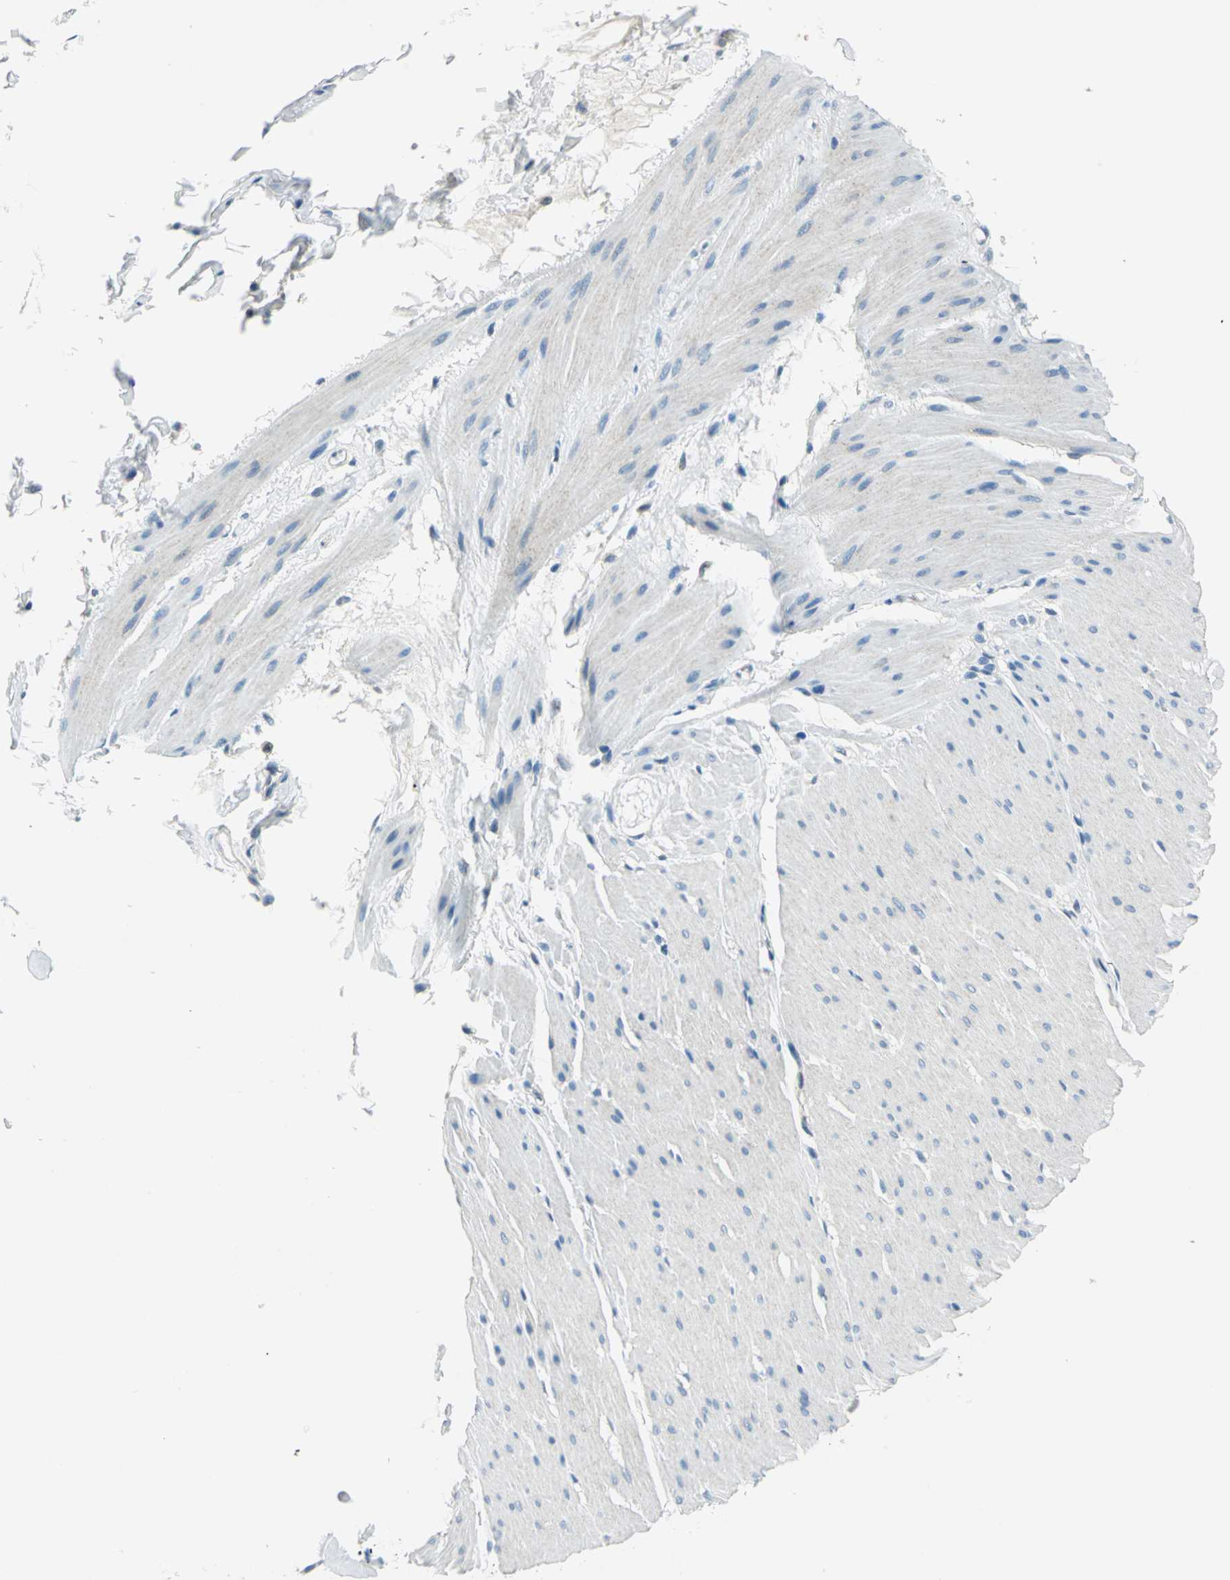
{"staining": {"intensity": "negative", "quantity": "none", "location": "none"}, "tissue": "smooth muscle", "cell_type": "Smooth muscle cells", "image_type": "normal", "snomed": [{"axis": "morphology", "description": "Normal tissue, NOS"}, {"axis": "topography", "description": "Smooth muscle"}, {"axis": "topography", "description": "Colon"}], "caption": "Smooth muscle cells show no significant staining in normal smooth muscle.", "gene": "AKR1A1", "patient": {"sex": "male", "age": 67}}